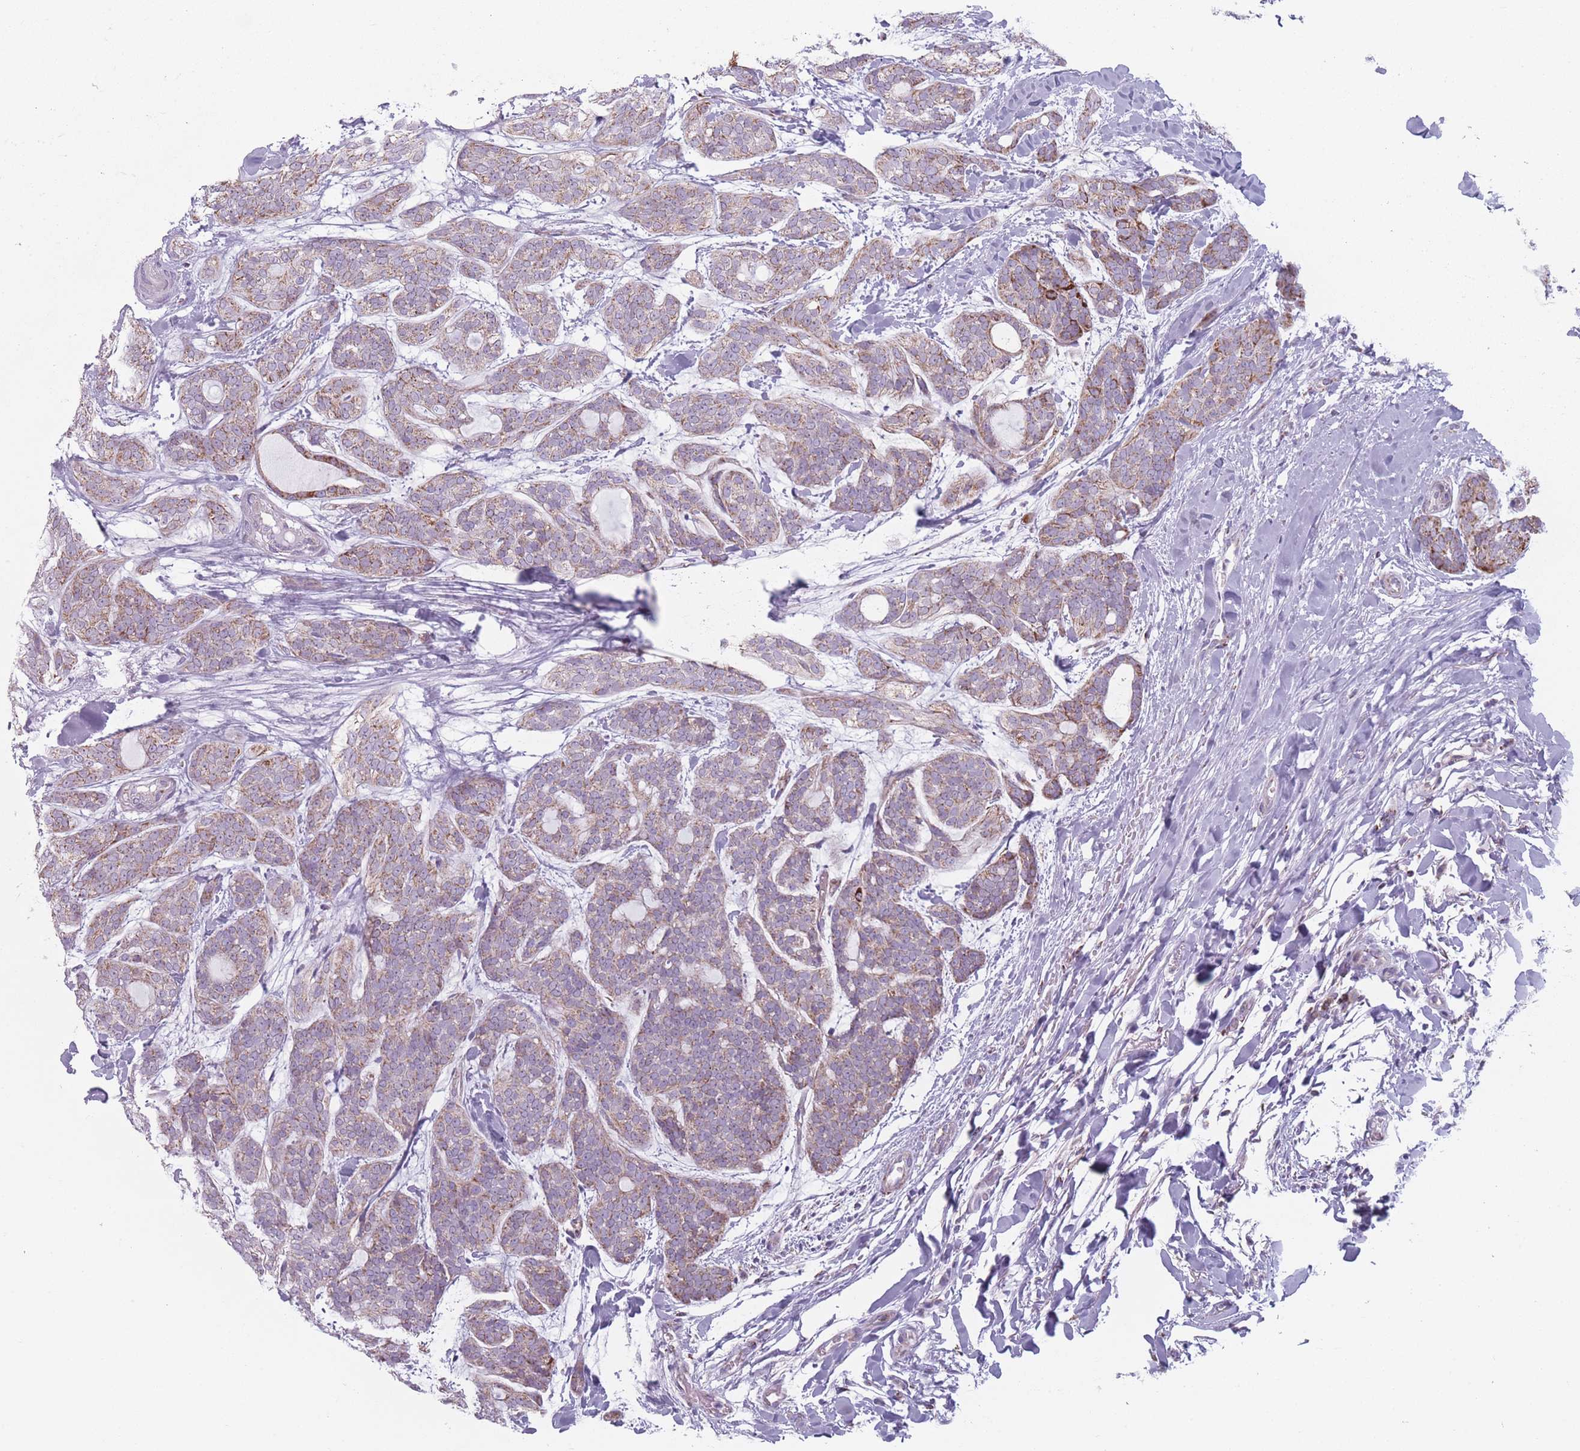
{"staining": {"intensity": "moderate", "quantity": ">75%", "location": "cytoplasmic/membranous"}, "tissue": "head and neck cancer", "cell_type": "Tumor cells", "image_type": "cancer", "snomed": [{"axis": "morphology", "description": "Adenocarcinoma, NOS"}, {"axis": "topography", "description": "Head-Neck"}], "caption": "Protein staining shows moderate cytoplasmic/membranous staining in about >75% of tumor cells in head and neck cancer. (Stains: DAB (3,3'-diaminobenzidine) in brown, nuclei in blue, Microscopy: brightfield microscopy at high magnification).", "gene": "DCHS1", "patient": {"sex": "male", "age": 66}}